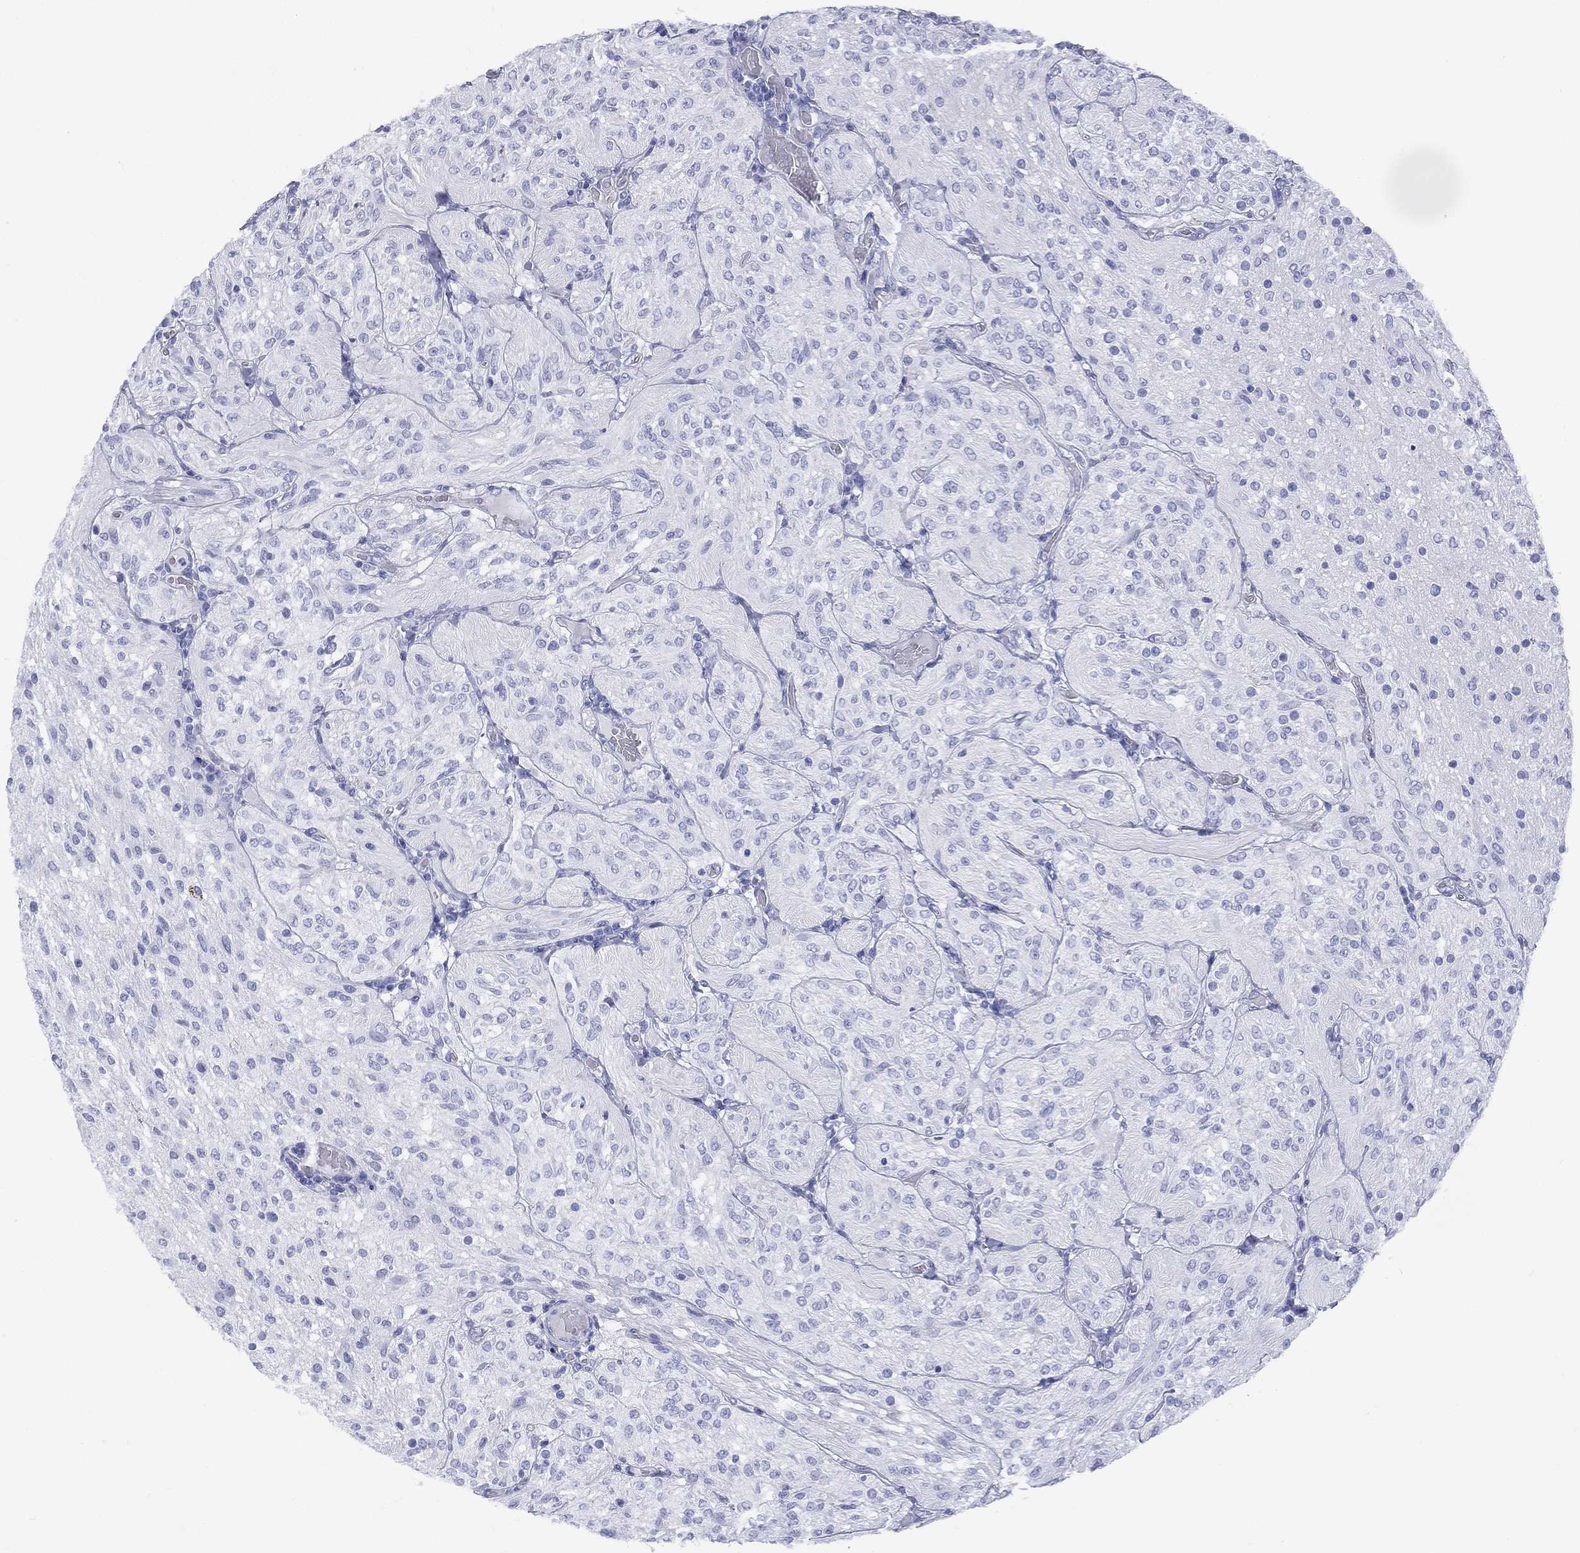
{"staining": {"intensity": "negative", "quantity": "none", "location": "none"}, "tissue": "glioma", "cell_type": "Tumor cells", "image_type": "cancer", "snomed": [{"axis": "morphology", "description": "Glioma, malignant, Low grade"}, {"axis": "topography", "description": "Brain"}], "caption": "Tumor cells are negative for protein expression in human malignant glioma (low-grade).", "gene": "ETNPPL", "patient": {"sex": "male", "age": 3}}